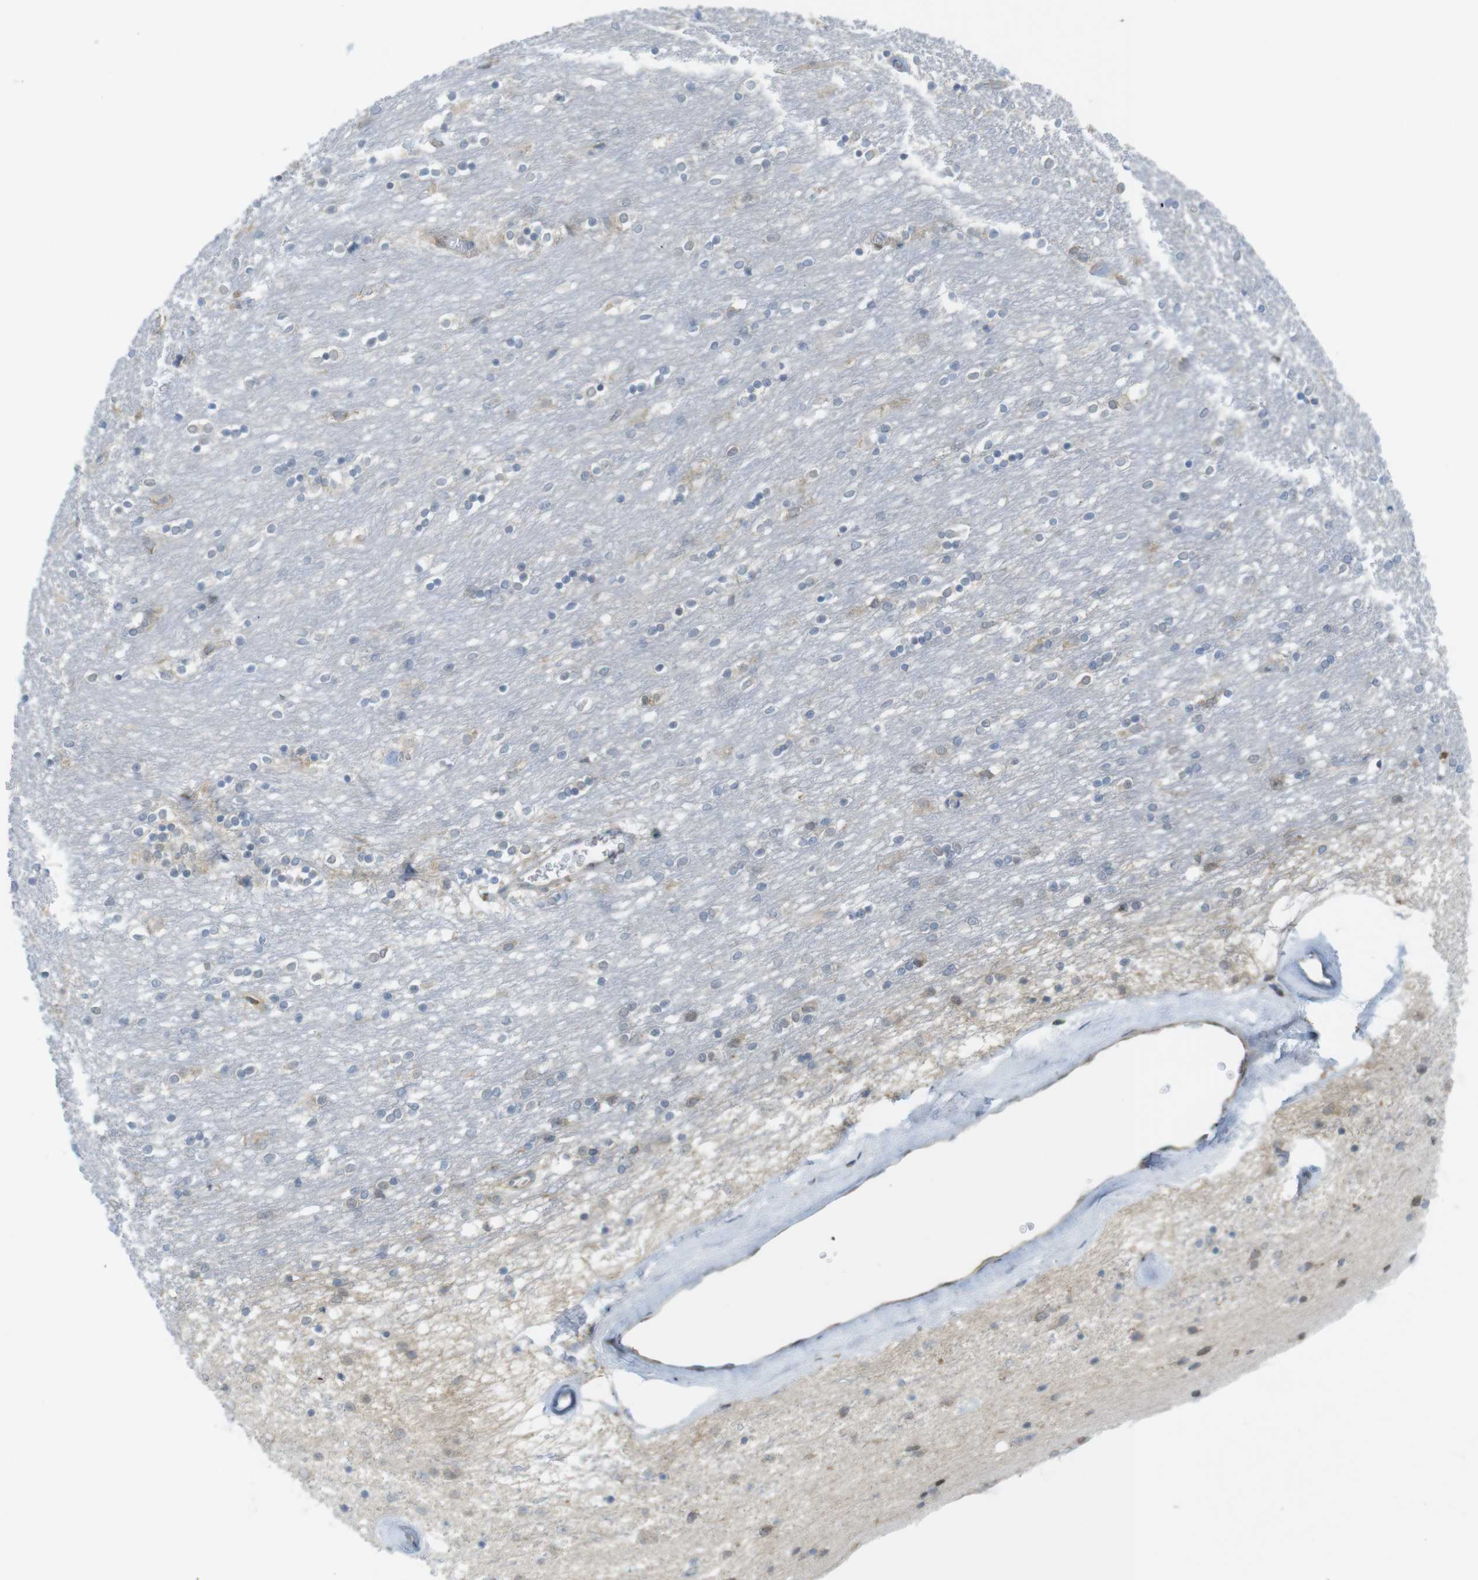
{"staining": {"intensity": "negative", "quantity": "none", "location": "none"}, "tissue": "caudate", "cell_type": "Glial cells", "image_type": "normal", "snomed": [{"axis": "morphology", "description": "Normal tissue, NOS"}, {"axis": "topography", "description": "Lateral ventricle wall"}], "caption": "Benign caudate was stained to show a protein in brown. There is no significant expression in glial cells. (DAB immunohistochemistry (IHC) with hematoxylin counter stain).", "gene": "RCC1", "patient": {"sex": "female", "age": 54}}